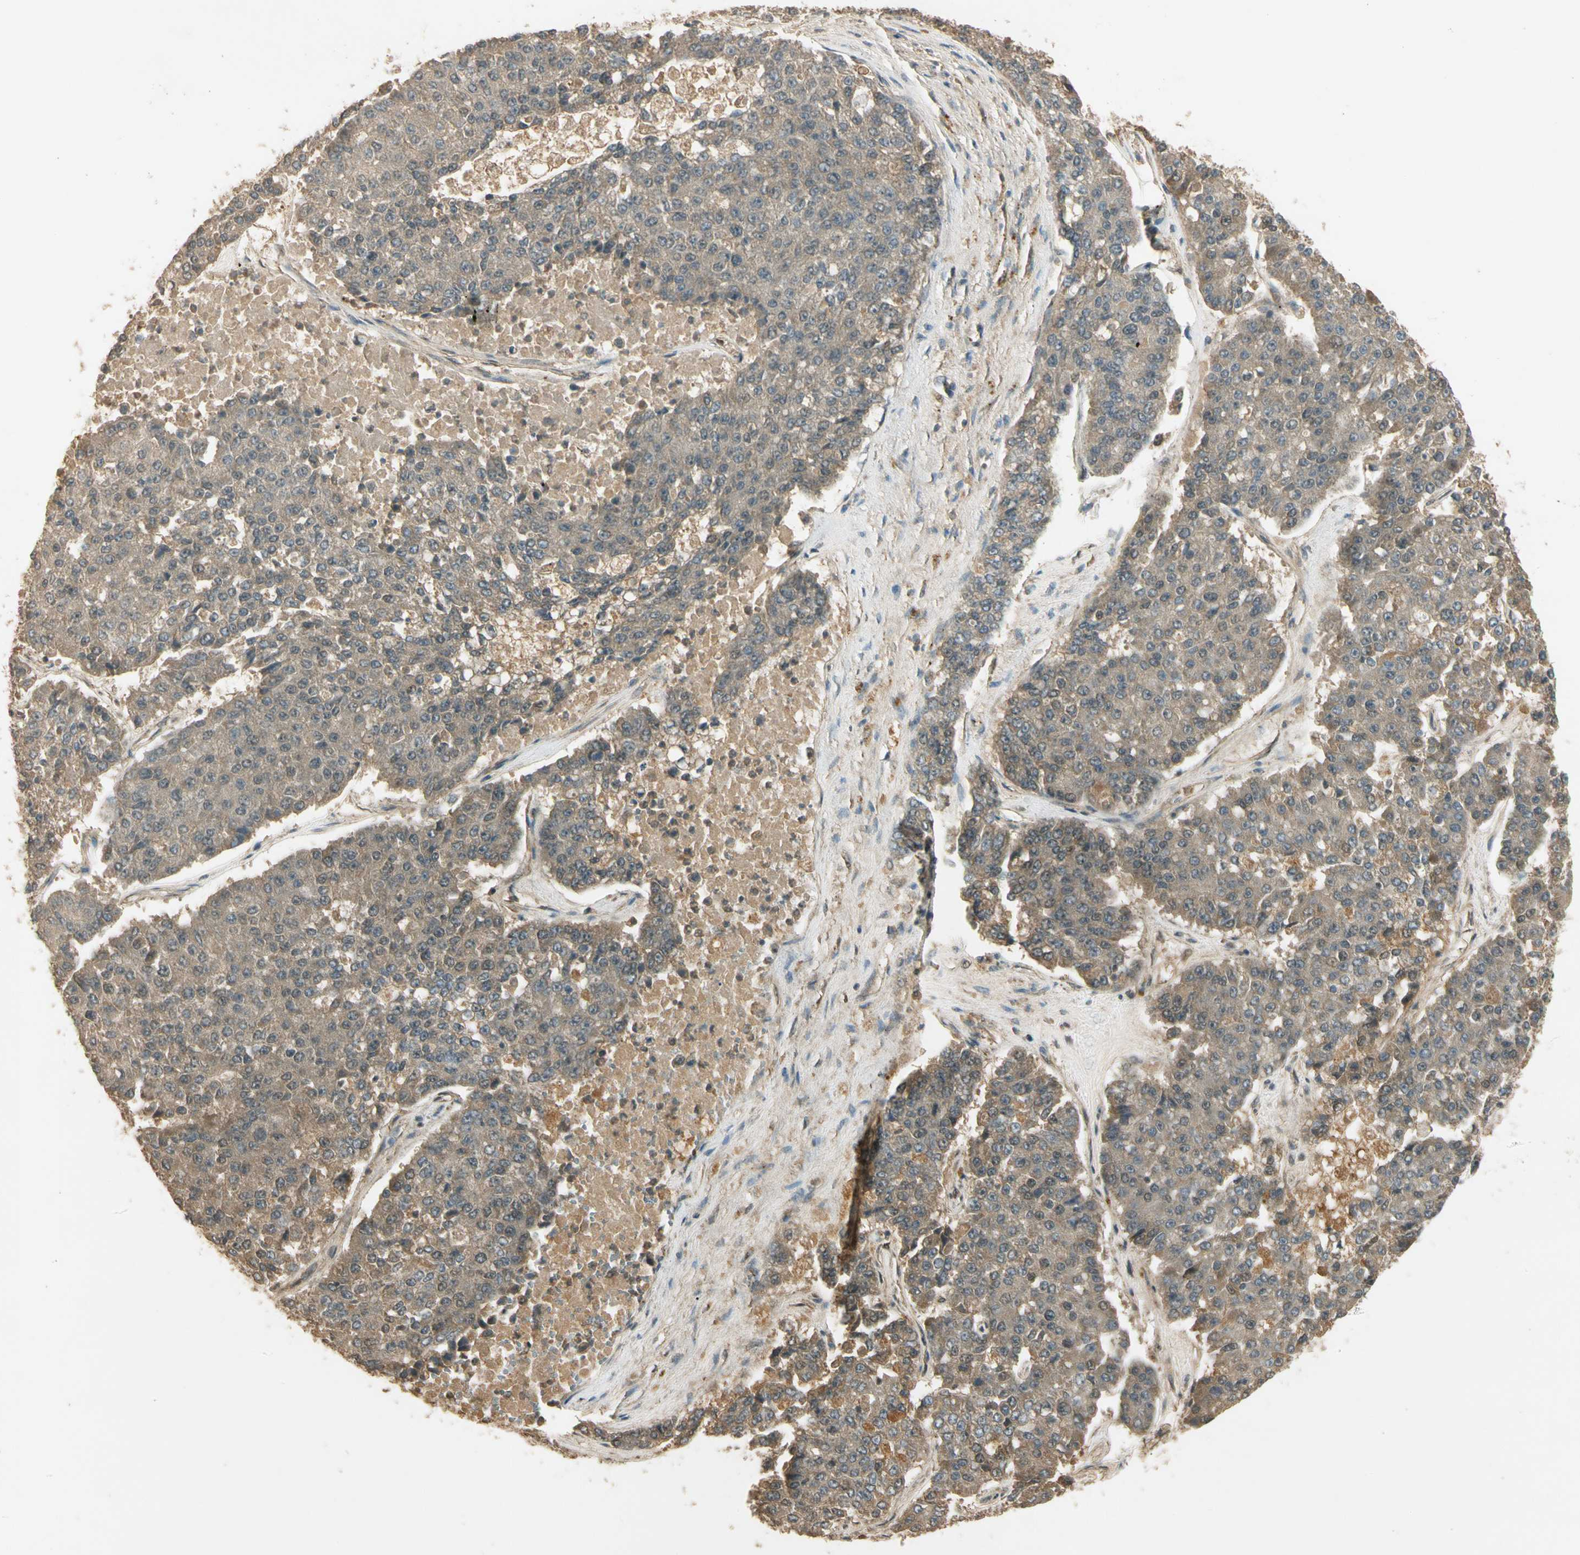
{"staining": {"intensity": "weak", "quantity": ">75%", "location": "cytoplasmic/membranous"}, "tissue": "pancreatic cancer", "cell_type": "Tumor cells", "image_type": "cancer", "snomed": [{"axis": "morphology", "description": "Adenocarcinoma, NOS"}, {"axis": "topography", "description": "Pancreas"}], "caption": "Immunohistochemical staining of human pancreatic cancer demonstrates low levels of weak cytoplasmic/membranous protein staining in approximately >75% of tumor cells. The staining was performed using DAB, with brown indicating positive protein expression. Nuclei are stained blue with hematoxylin.", "gene": "GMEB2", "patient": {"sex": "male", "age": 50}}